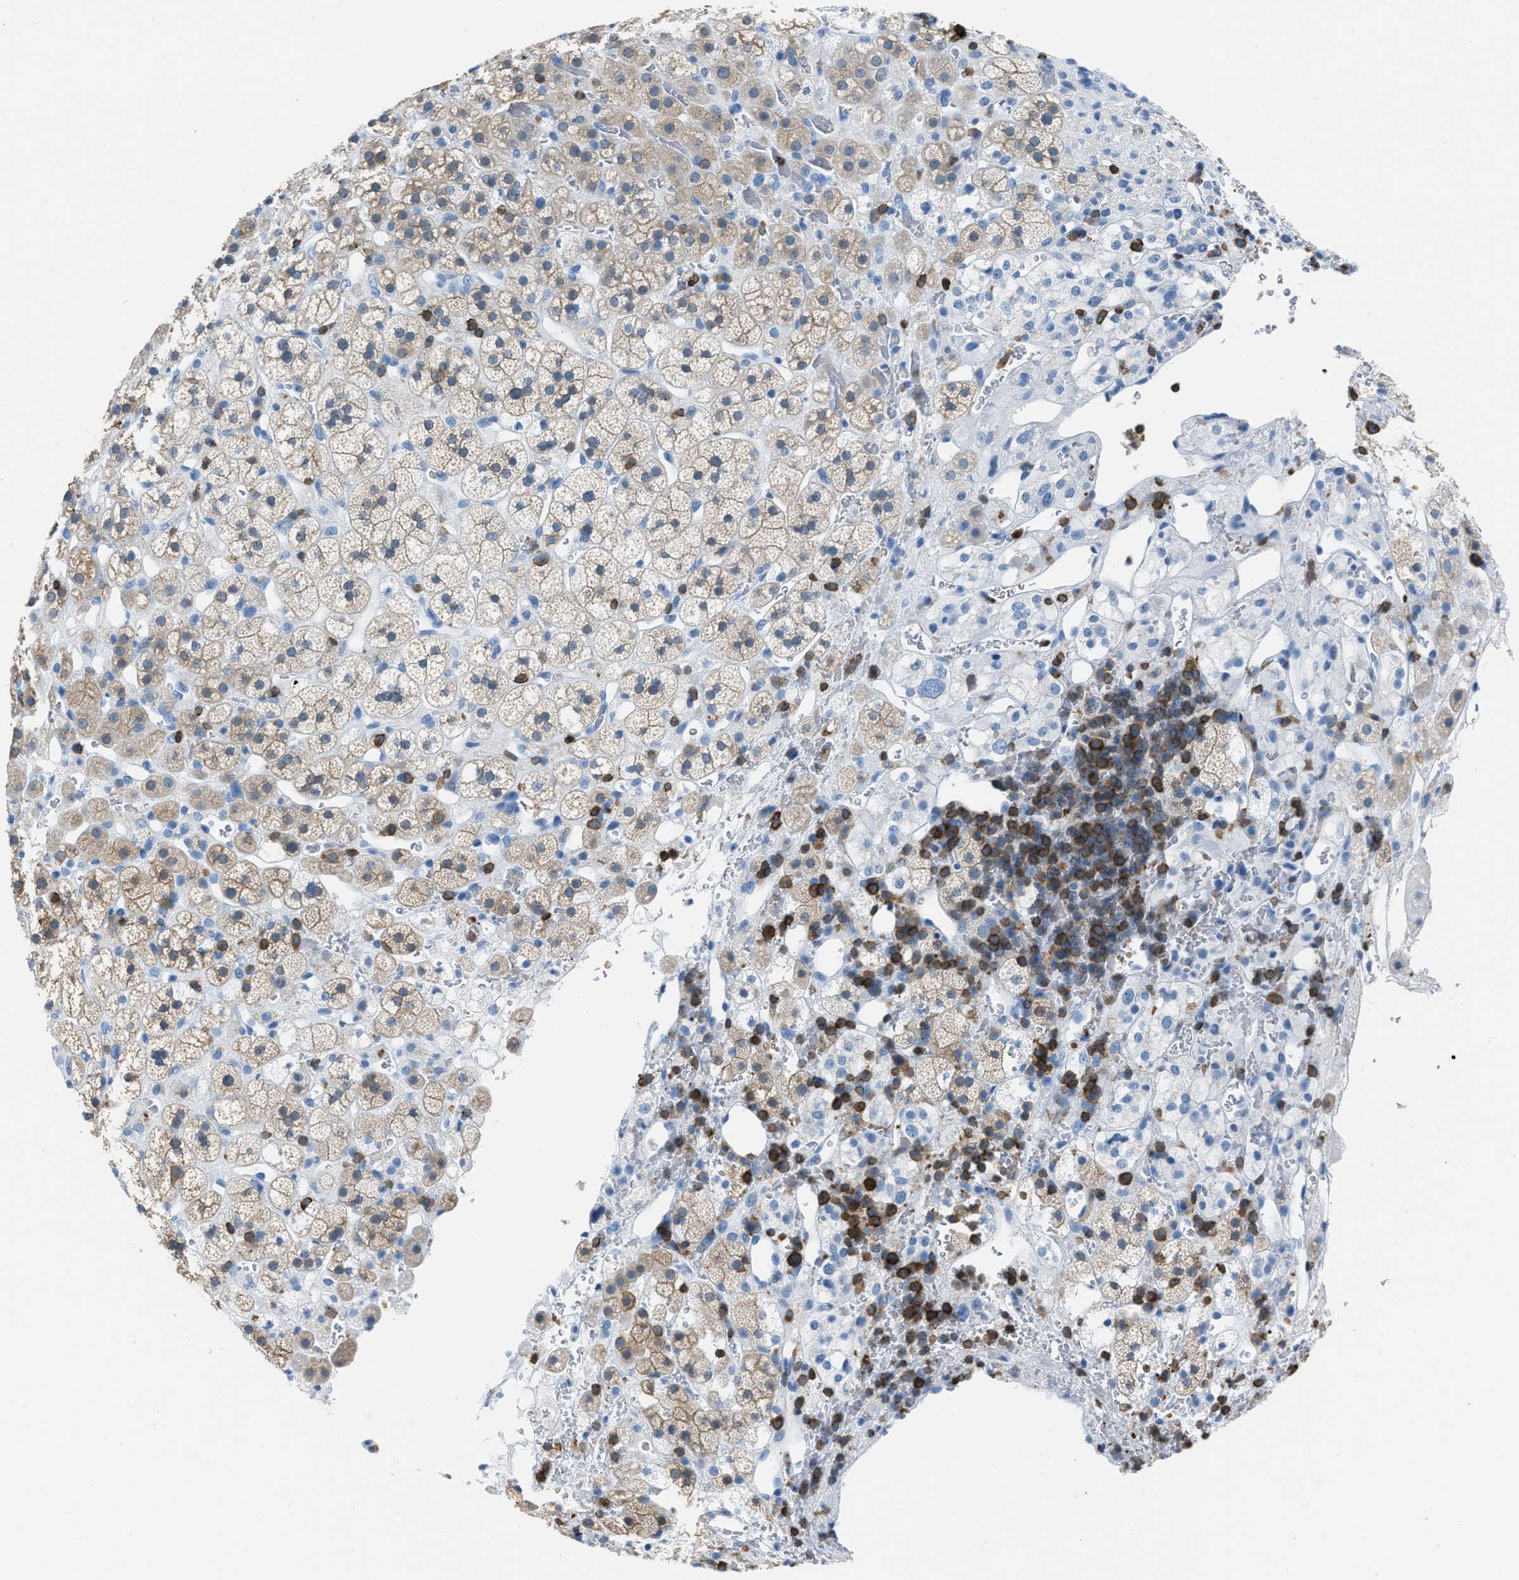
{"staining": {"intensity": "weak", "quantity": ">75%", "location": "cytoplasmic/membranous"}, "tissue": "adrenal gland", "cell_type": "Glandular cells", "image_type": "normal", "snomed": [{"axis": "morphology", "description": "Normal tissue, NOS"}, {"axis": "topography", "description": "Adrenal gland"}], "caption": "Adrenal gland stained with DAB (3,3'-diaminobenzidine) immunohistochemistry exhibits low levels of weak cytoplasmic/membranous expression in approximately >75% of glandular cells.", "gene": "LSP1", "patient": {"sex": "male", "age": 56}}